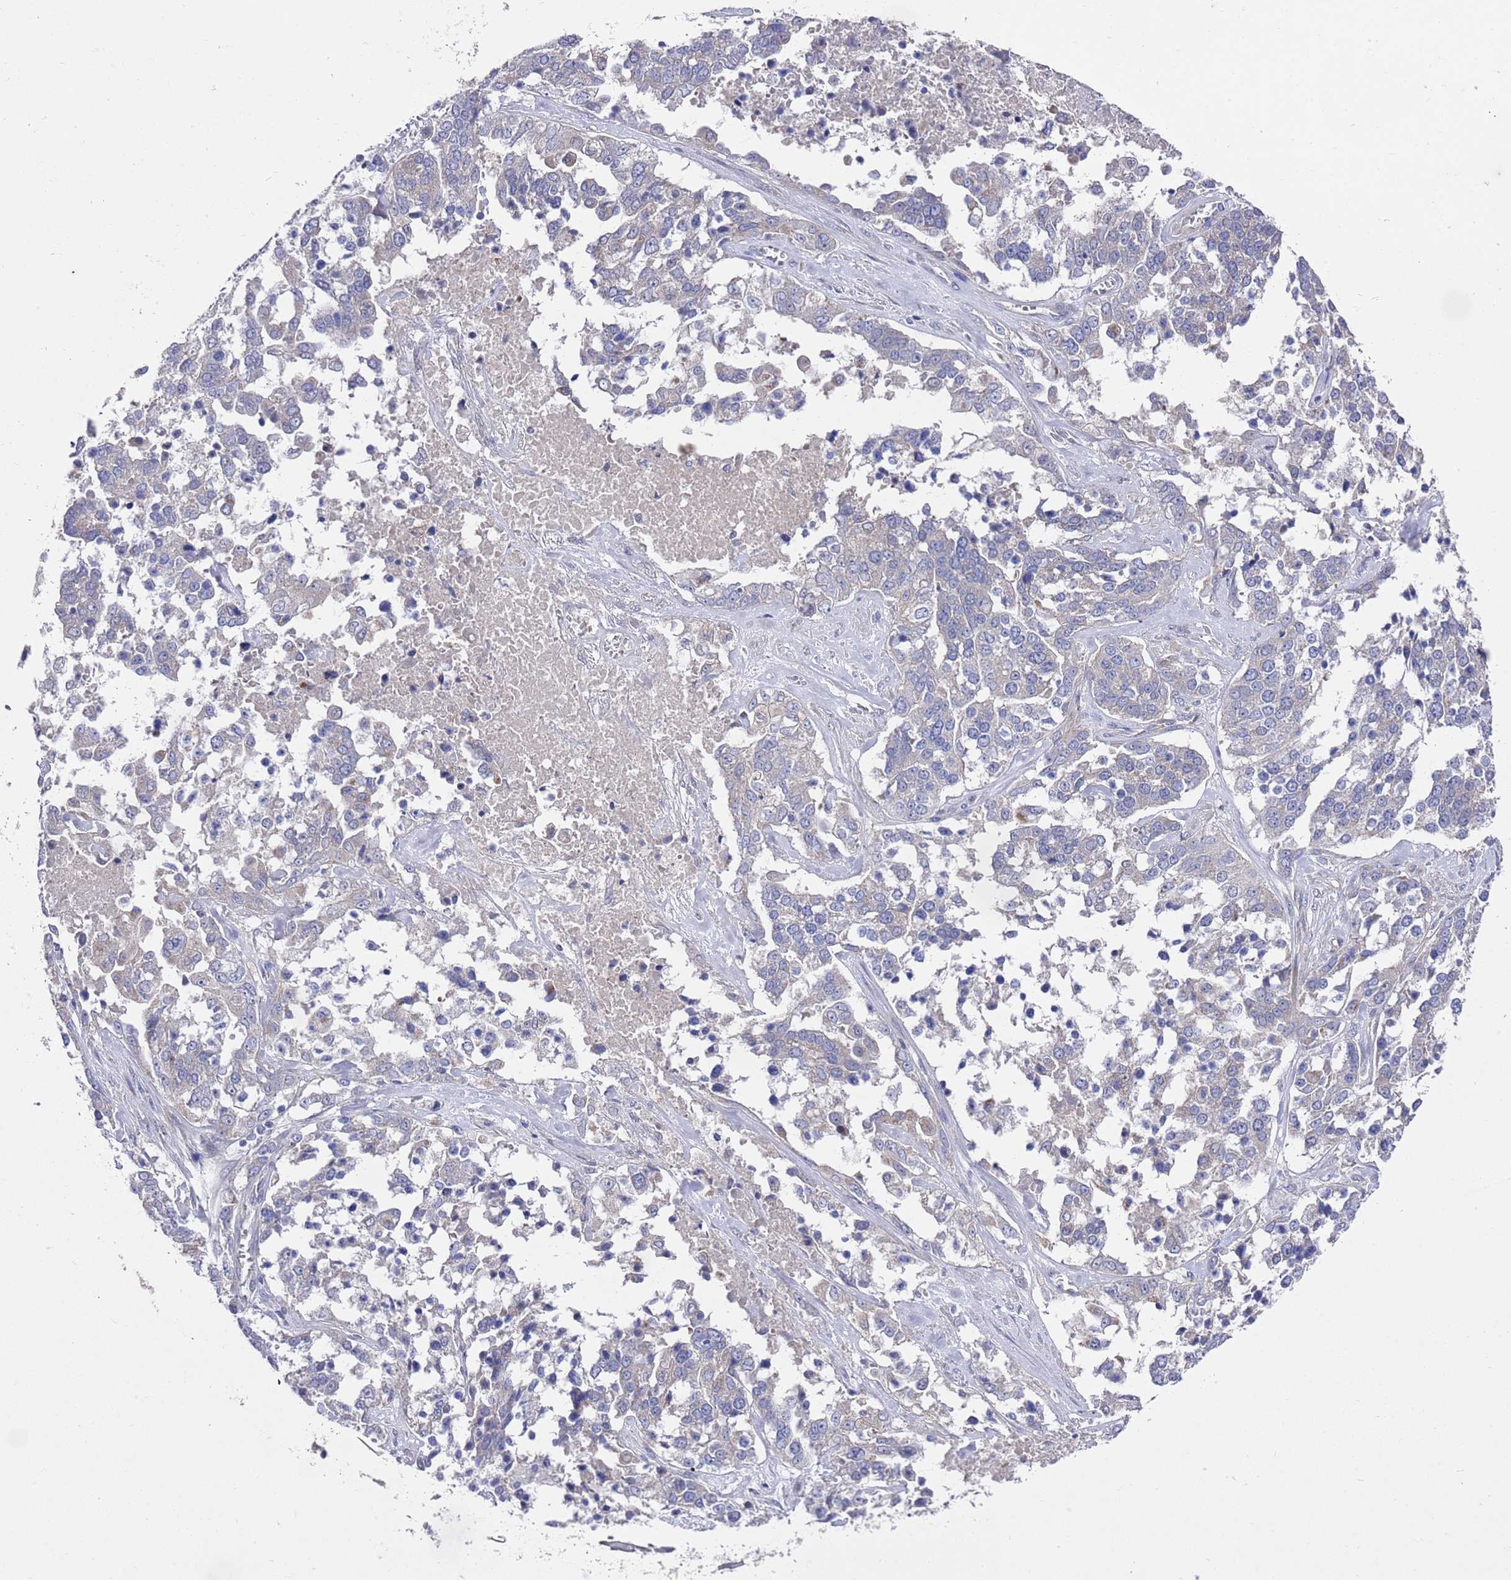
{"staining": {"intensity": "negative", "quantity": "none", "location": "none"}, "tissue": "ovarian cancer", "cell_type": "Tumor cells", "image_type": "cancer", "snomed": [{"axis": "morphology", "description": "Cystadenocarcinoma, serous, NOS"}, {"axis": "topography", "description": "Ovary"}], "caption": "This is a image of immunohistochemistry (IHC) staining of ovarian cancer, which shows no positivity in tumor cells. Nuclei are stained in blue.", "gene": "NPEPPS", "patient": {"sex": "female", "age": 44}}